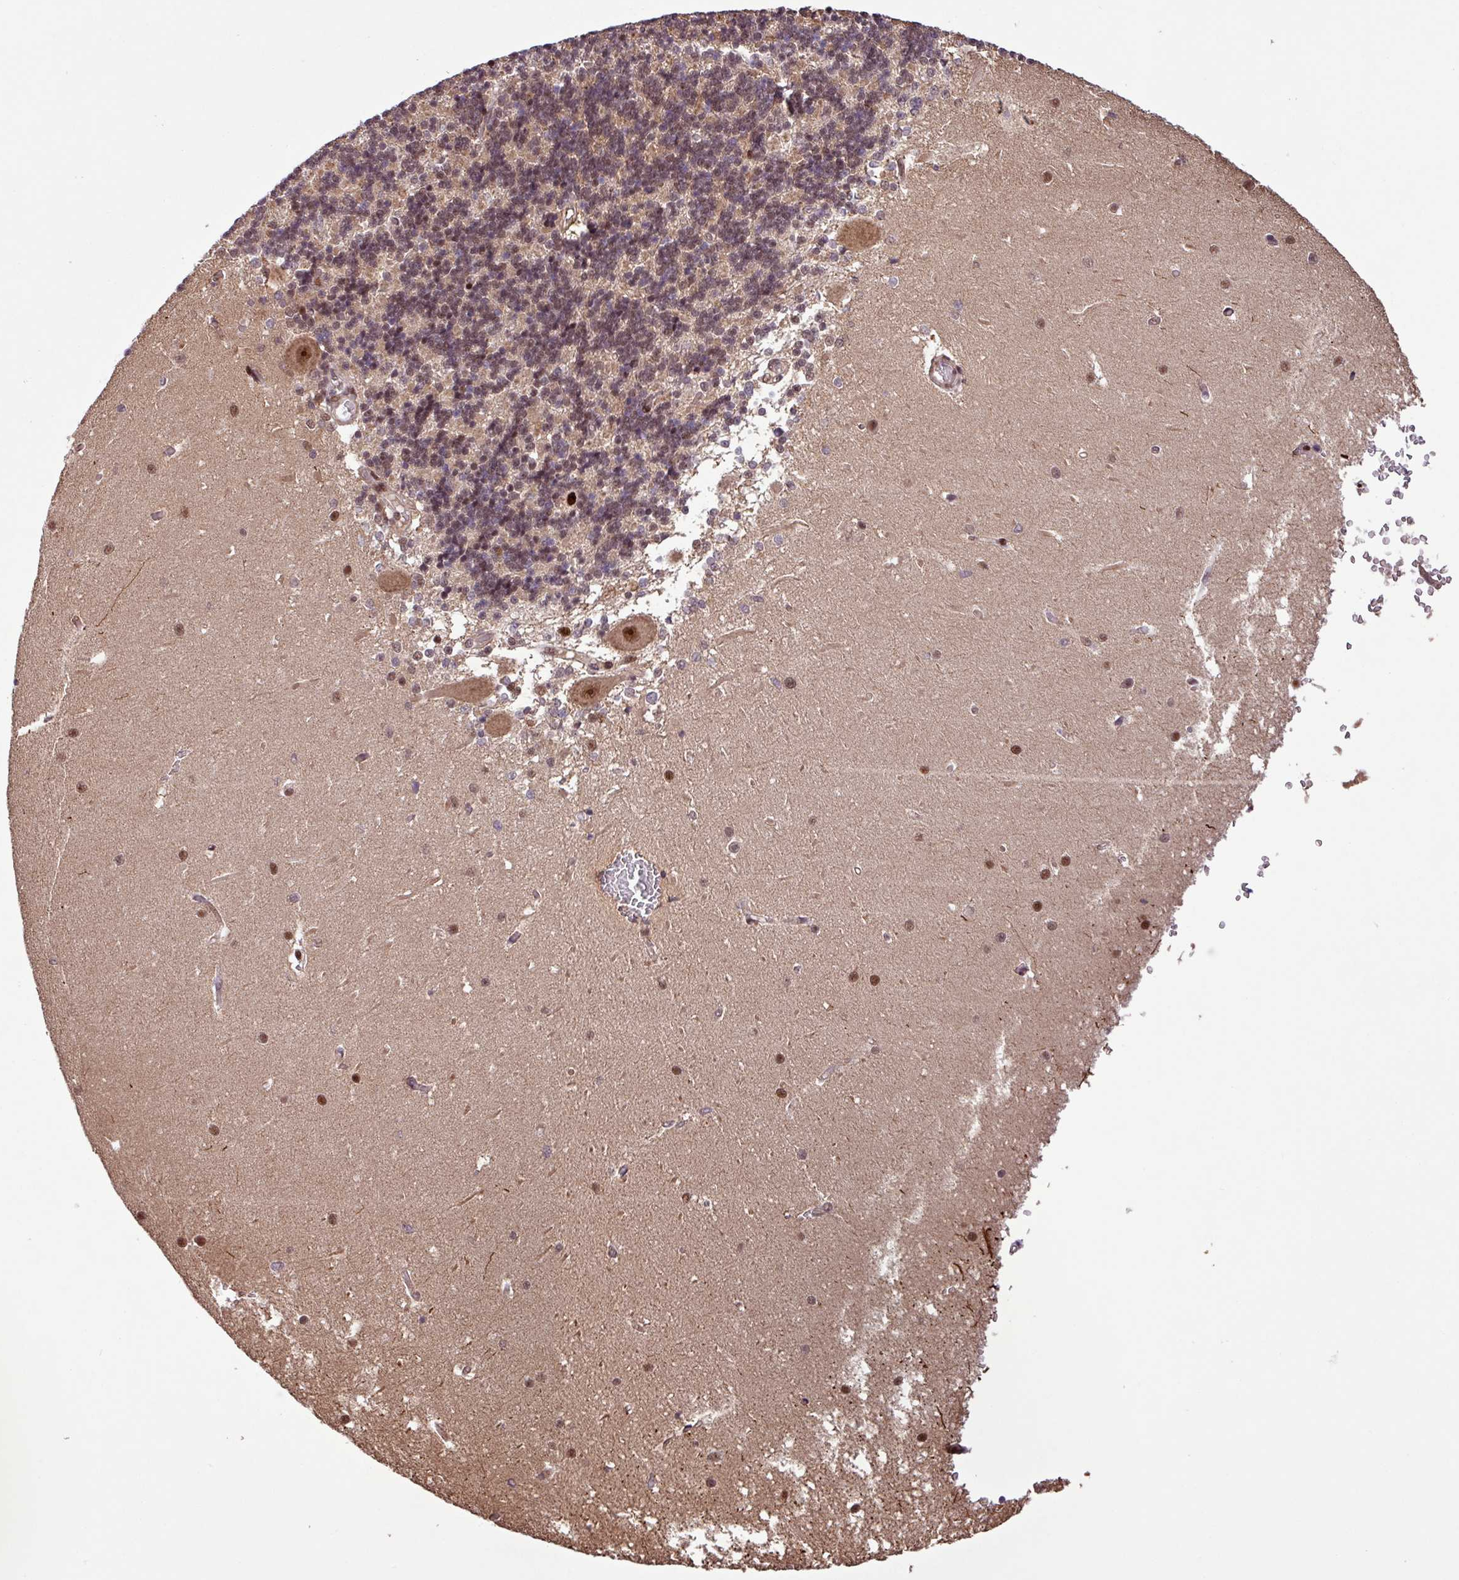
{"staining": {"intensity": "moderate", "quantity": "25%-75%", "location": "nuclear"}, "tissue": "cerebellum", "cell_type": "Cells in granular layer", "image_type": "normal", "snomed": [{"axis": "morphology", "description": "Normal tissue, NOS"}, {"axis": "topography", "description": "Cerebellum"}], "caption": "A micrograph of cerebellum stained for a protein demonstrates moderate nuclear brown staining in cells in granular layer. (Stains: DAB in brown, nuclei in blue, Microscopy: brightfield microscopy at high magnification).", "gene": "SLC22A24", "patient": {"sex": "male", "age": 37}}